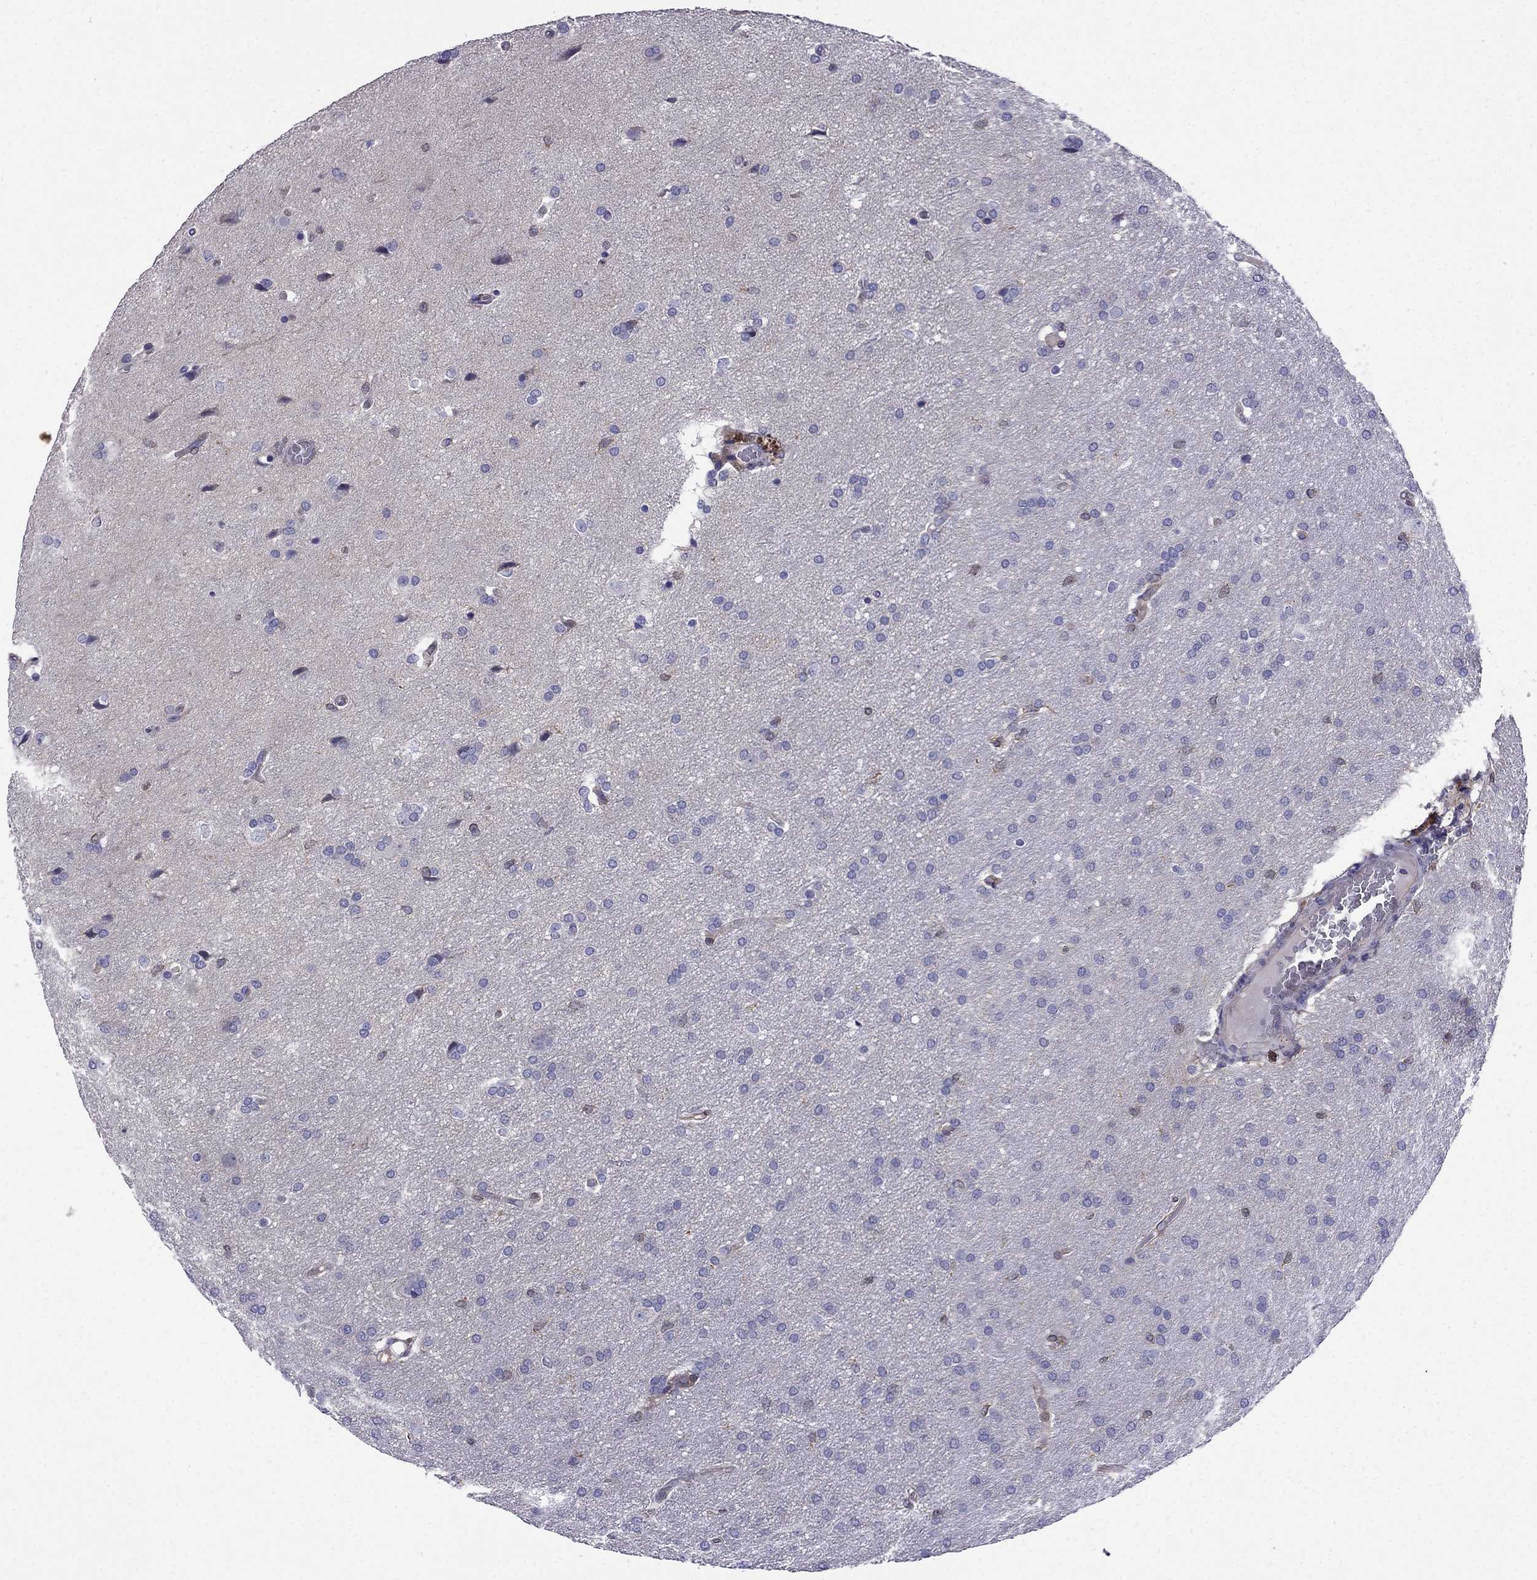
{"staining": {"intensity": "negative", "quantity": "none", "location": "none"}, "tissue": "glioma", "cell_type": "Tumor cells", "image_type": "cancer", "snomed": [{"axis": "morphology", "description": "Glioma, malignant, Low grade"}, {"axis": "topography", "description": "Brain"}], "caption": "The immunohistochemistry (IHC) micrograph has no significant expression in tumor cells of malignant low-grade glioma tissue. (DAB (3,3'-diaminobenzidine) immunohistochemistry with hematoxylin counter stain).", "gene": "GNAL", "patient": {"sex": "female", "age": 32}}